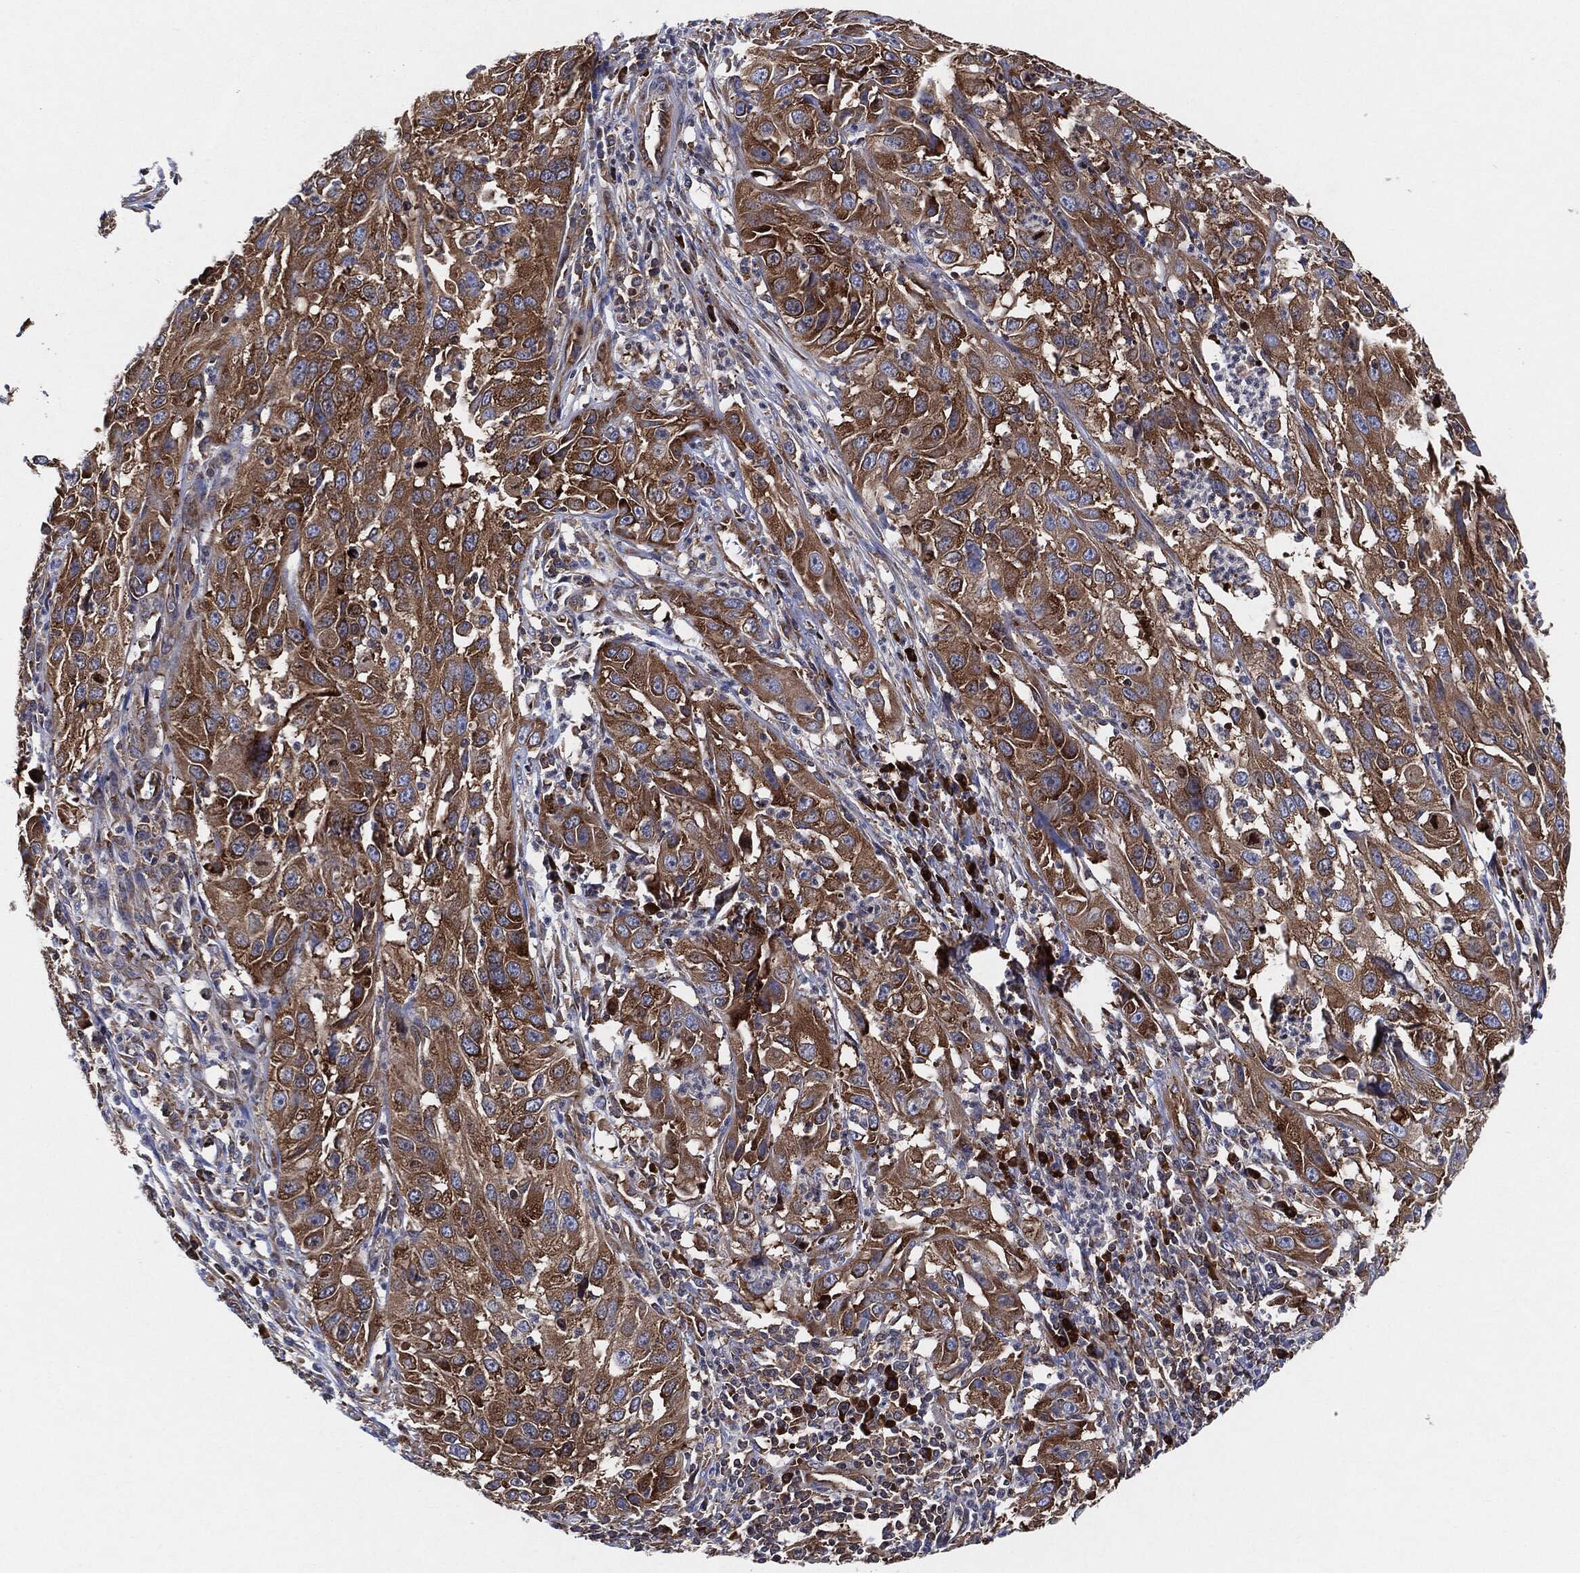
{"staining": {"intensity": "strong", "quantity": ">75%", "location": "cytoplasmic/membranous"}, "tissue": "cervical cancer", "cell_type": "Tumor cells", "image_type": "cancer", "snomed": [{"axis": "morphology", "description": "Squamous cell carcinoma, NOS"}, {"axis": "topography", "description": "Cervix"}], "caption": "Cervical cancer stained with a brown dye shows strong cytoplasmic/membranous positive positivity in approximately >75% of tumor cells.", "gene": "EIF2S2", "patient": {"sex": "female", "age": 32}}